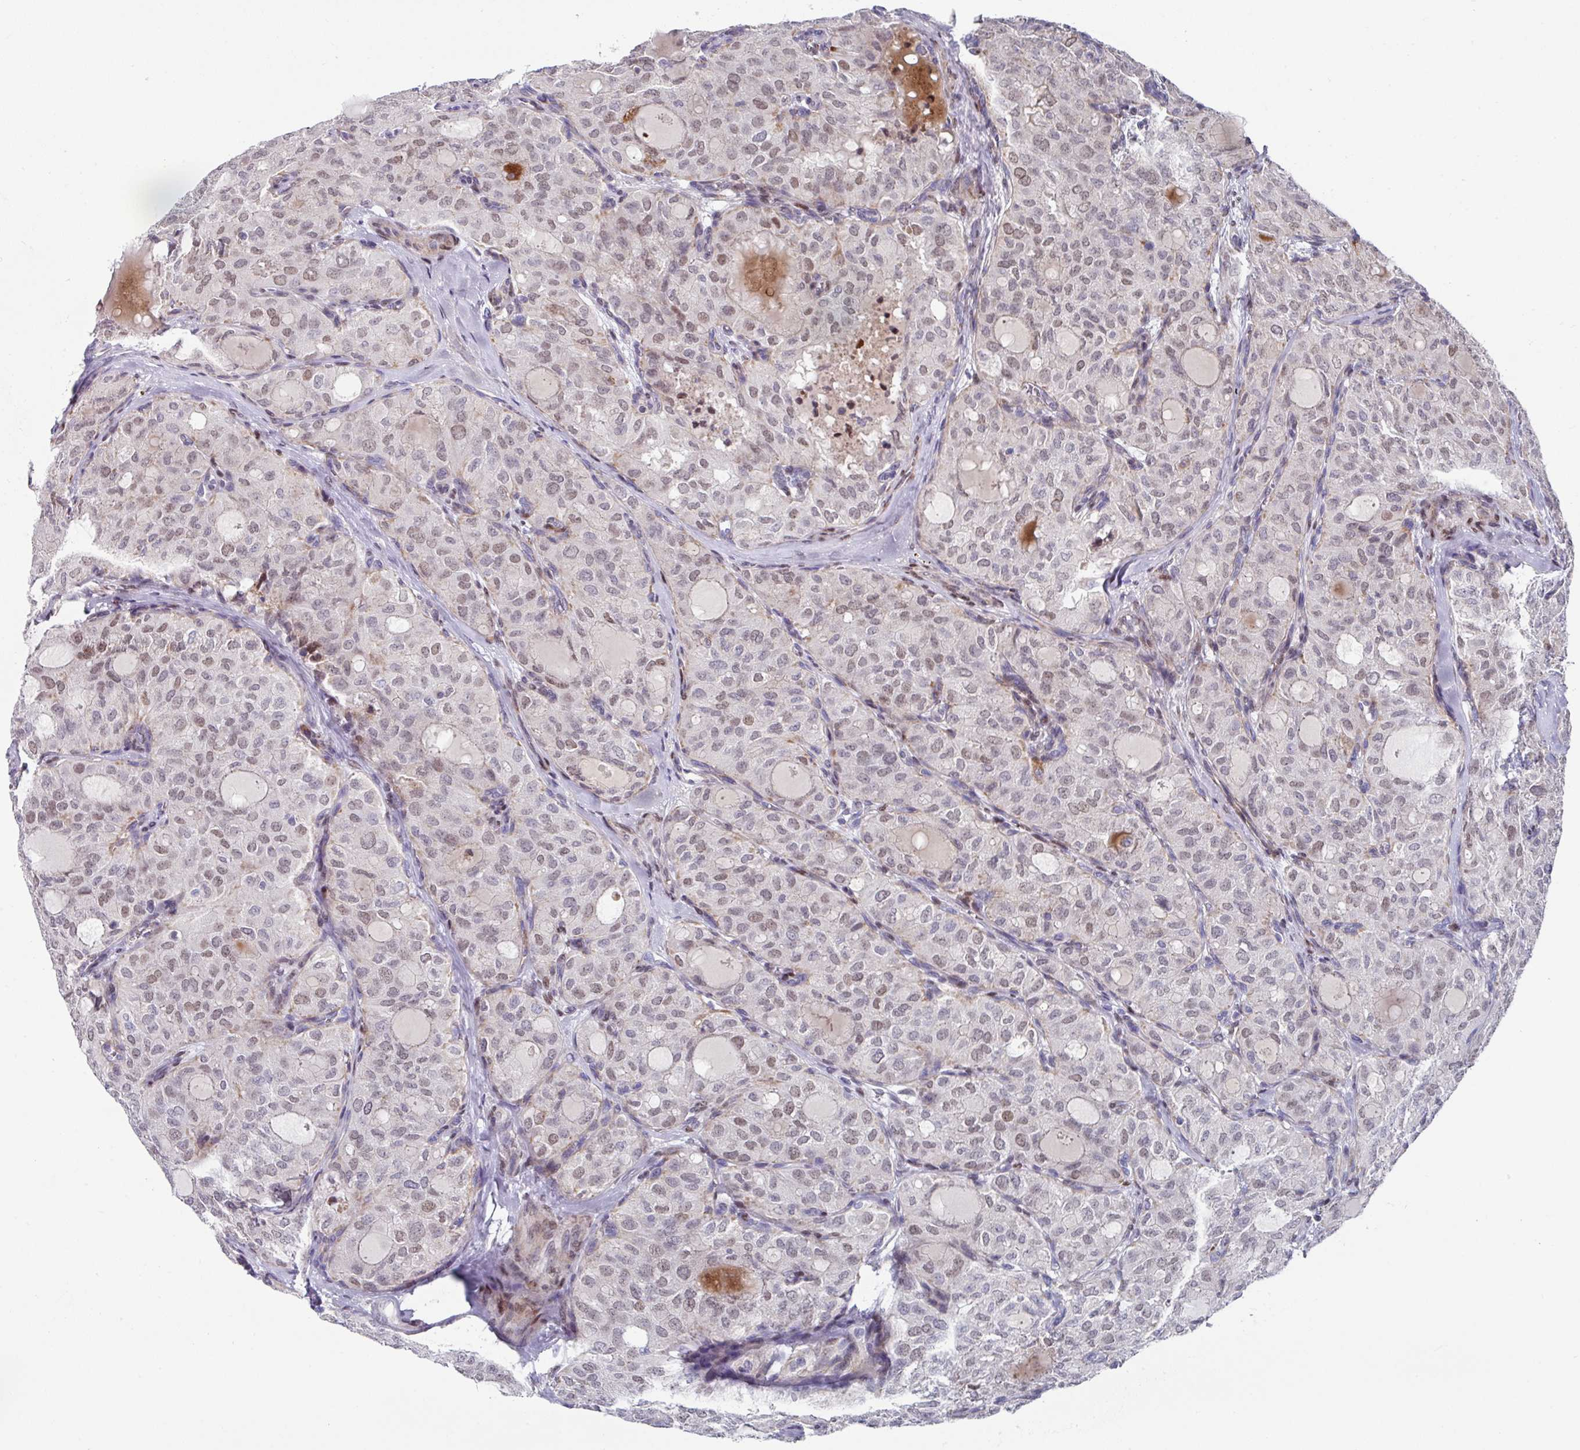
{"staining": {"intensity": "weak", "quantity": "25%-75%", "location": "cytoplasmic/membranous"}, "tissue": "thyroid cancer", "cell_type": "Tumor cells", "image_type": "cancer", "snomed": [{"axis": "morphology", "description": "Follicular adenoma carcinoma, NOS"}, {"axis": "topography", "description": "Thyroid gland"}], "caption": "Immunohistochemical staining of thyroid cancer exhibits low levels of weak cytoplasmic/membranous staining in approximately 25%-75% of tumor cells. Immunohistochemistry (ihc) stains the protein in brown and the nuclei are stained blue.", "gene": "CBX7", "patient": {"sex": "male", "age": 75}}